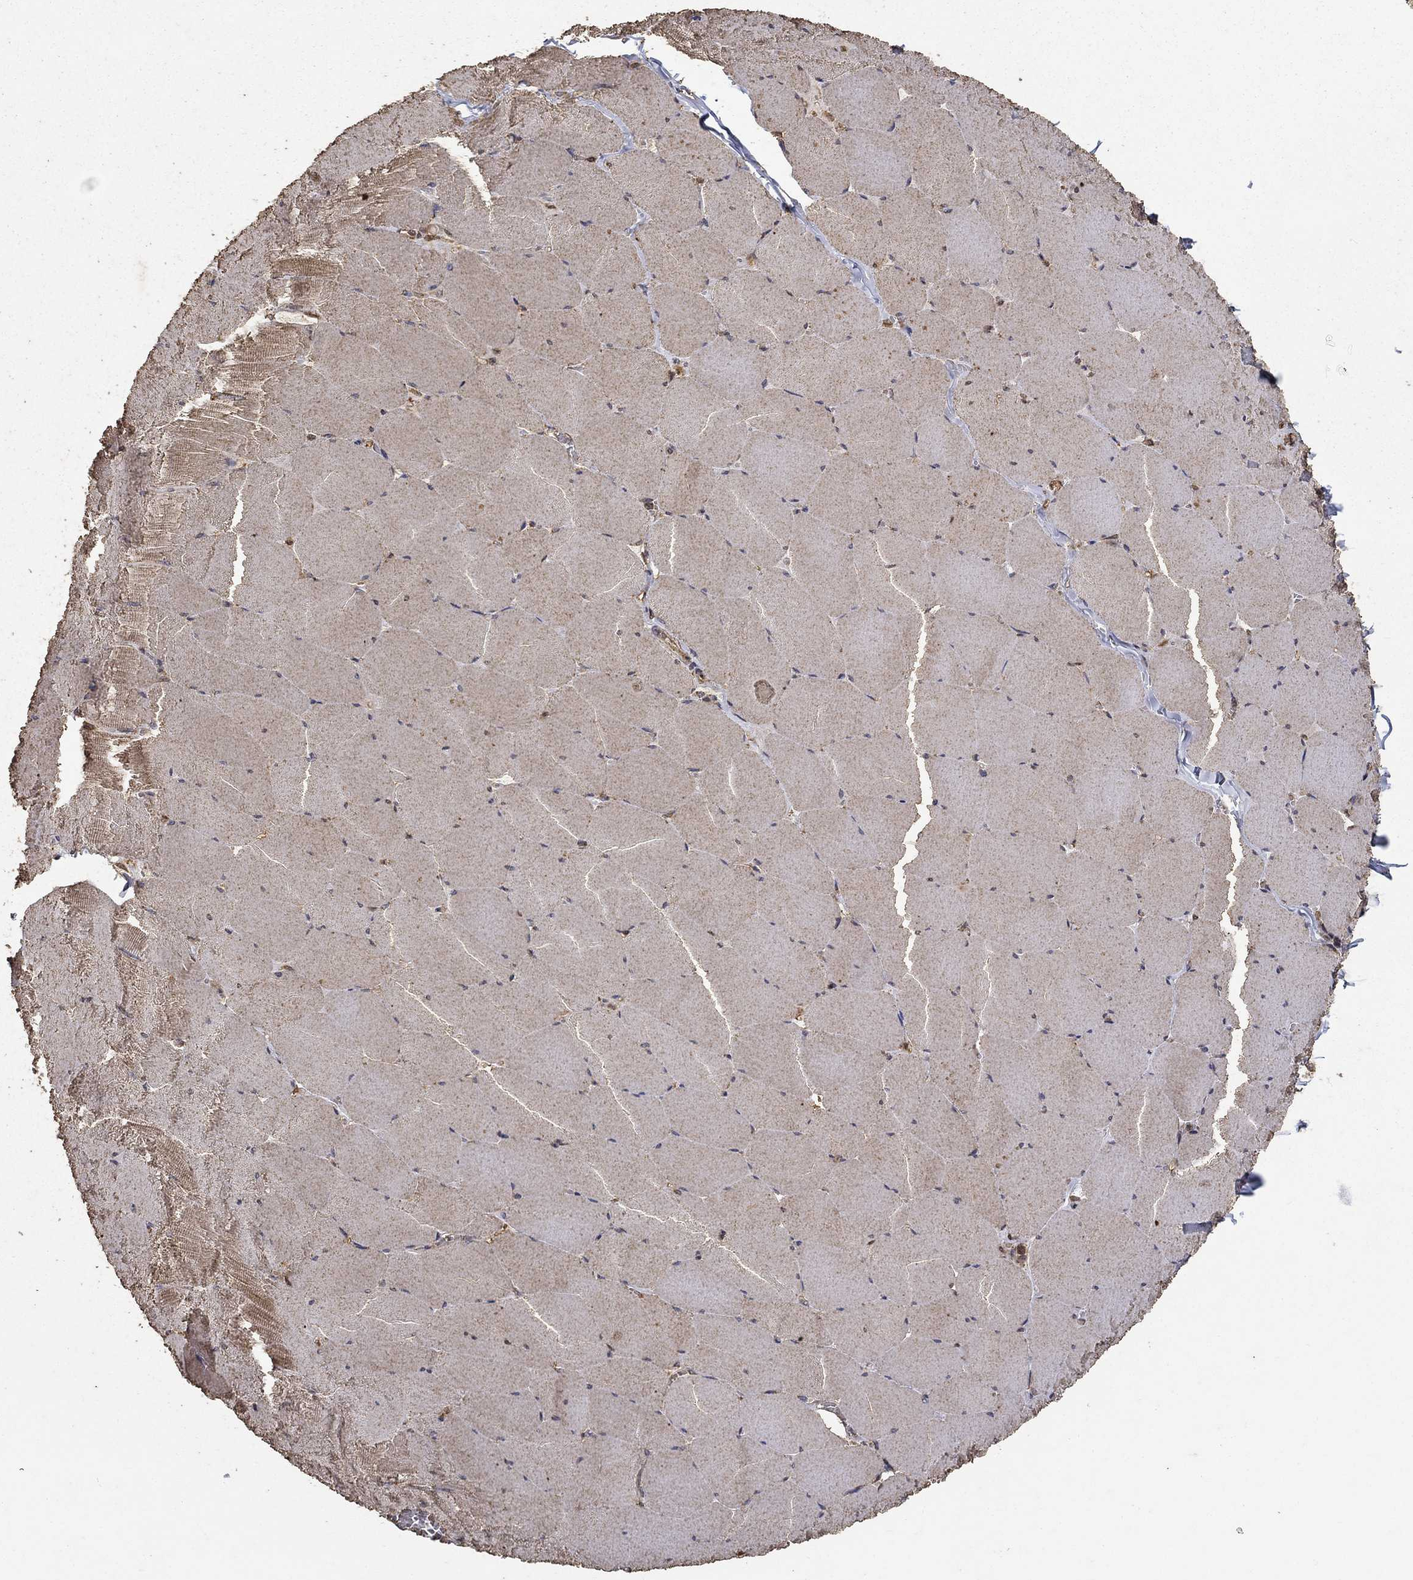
{"staining": {"intensity": "weak", "quantity": "25%-75%", "location": "cytoplasmic/membranous"}, "tissue": "skeletal muscle", "cell_type": "Myocytes", "image_type": "normal", "snomed": [{"axis": "morphology", "description": "Normal tissue, NOS"}, {"axis": "morphology", "description": "Malignant melanoma, Metastatic site"}, {"axis": "topography", "description": "Skeletal muscle"}], "caption": "Protein staining of unremarkable skeletal muscle exhibits weak cytoplasmic/membranous expression in approximately 25%-75% of myocytes.", "gene": "IFRD1", "patient": {"sex": "male", "age": 50}}